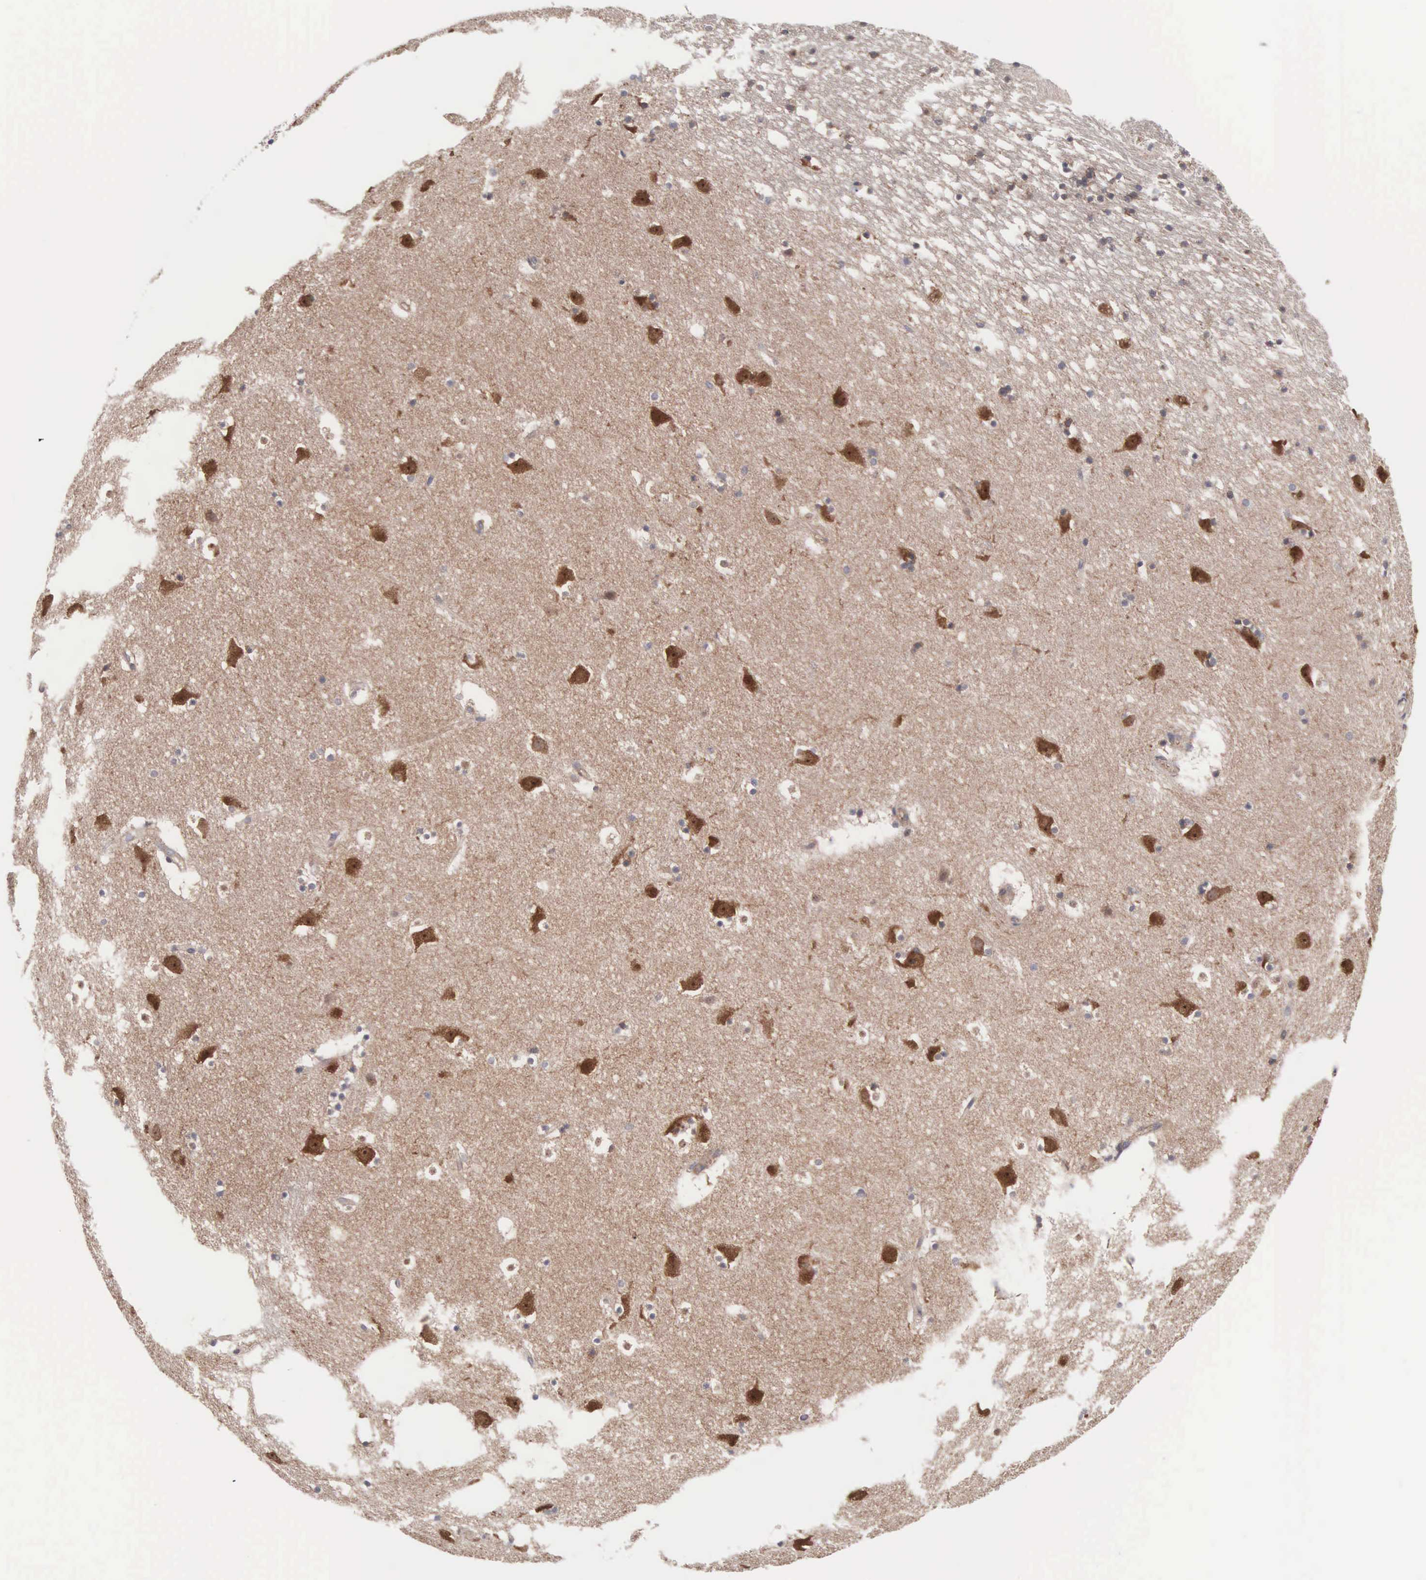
{"staining": {"intensity": "negative", "quantity": "none", "location": "none"}, "tissue": "caudate", "cell_type": "Glial cells", "image_type": "normal", "snomed": [{"axis": "morphology", "description": "Normal tissue, NOS"}, {"axis": "topography", "description": "Lateral ventricle wall"}], "caption": "Human caudate stained for a protein using IHC shows no positivity in glial cells.", "gene": "INF2", "patient": {"sex": "male", "age": 45}}